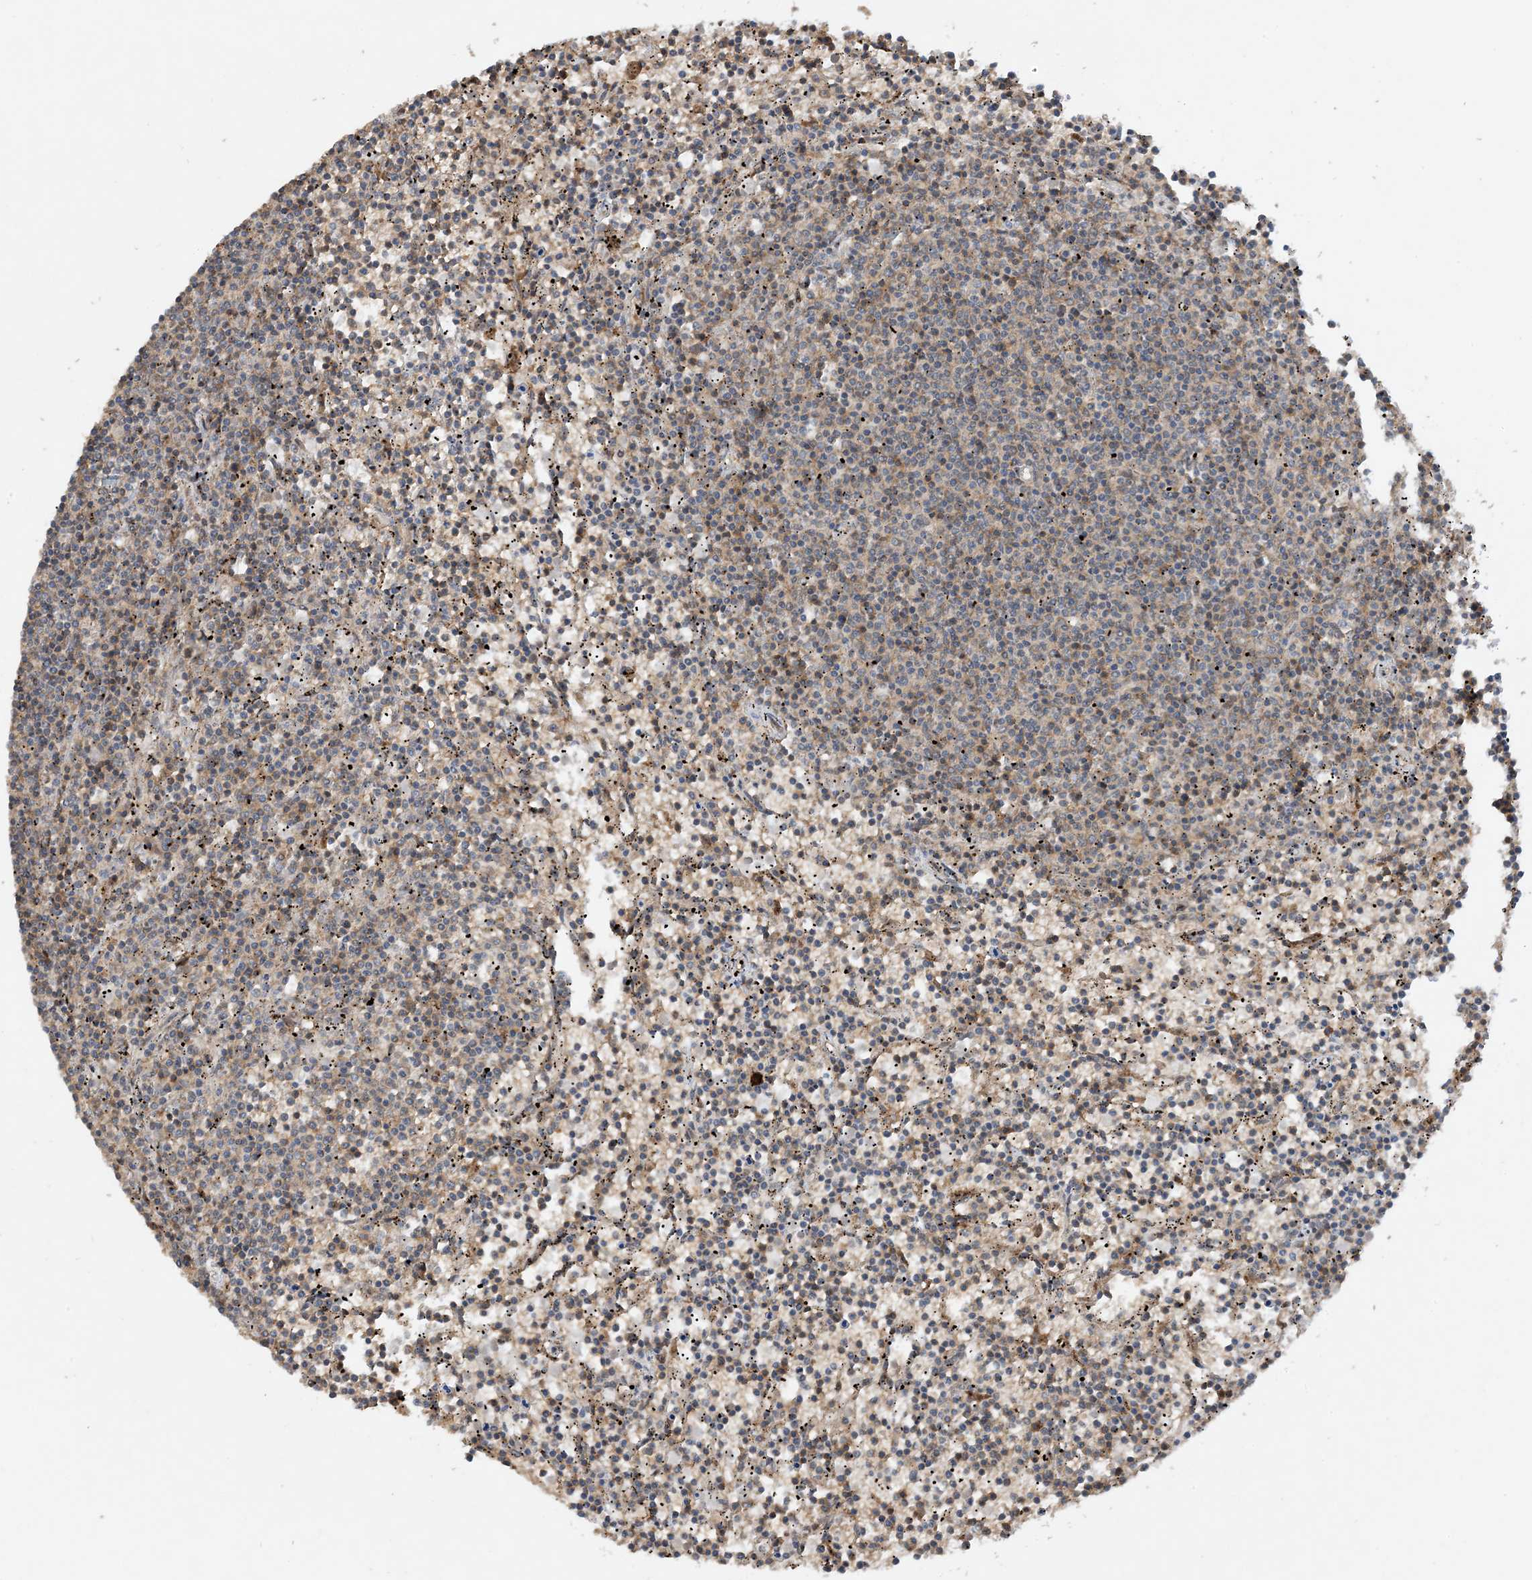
{"staining": {"intensity": "weak", "quantity": "<25%", "location": "cytoplasmic/membranous"}, "tissue": "lymphoma", "cell_type": "Tumor cells", "image_type": "cancer", "snomed": [{"axis": "morphology", "description": "Malignant lymphoma, non-Hodgkin's type, Low grade"}, {"axis": "topography", "description": "Spleen"}], "caption": "IHC image of human low-grade malignant lymphoma, non-Hodgkin's type stained for a protein (brown), which reveals no expression in tumor cells. The staining was performed using DAB (3,3'-diaminobenzidine) to visualize the protein expression in brown, while the nuclei were stained in blue with hematoxylin (Magnification: 20x).", "gene": "PUSL1", "patient": {"sex": "female", "age": 50}}